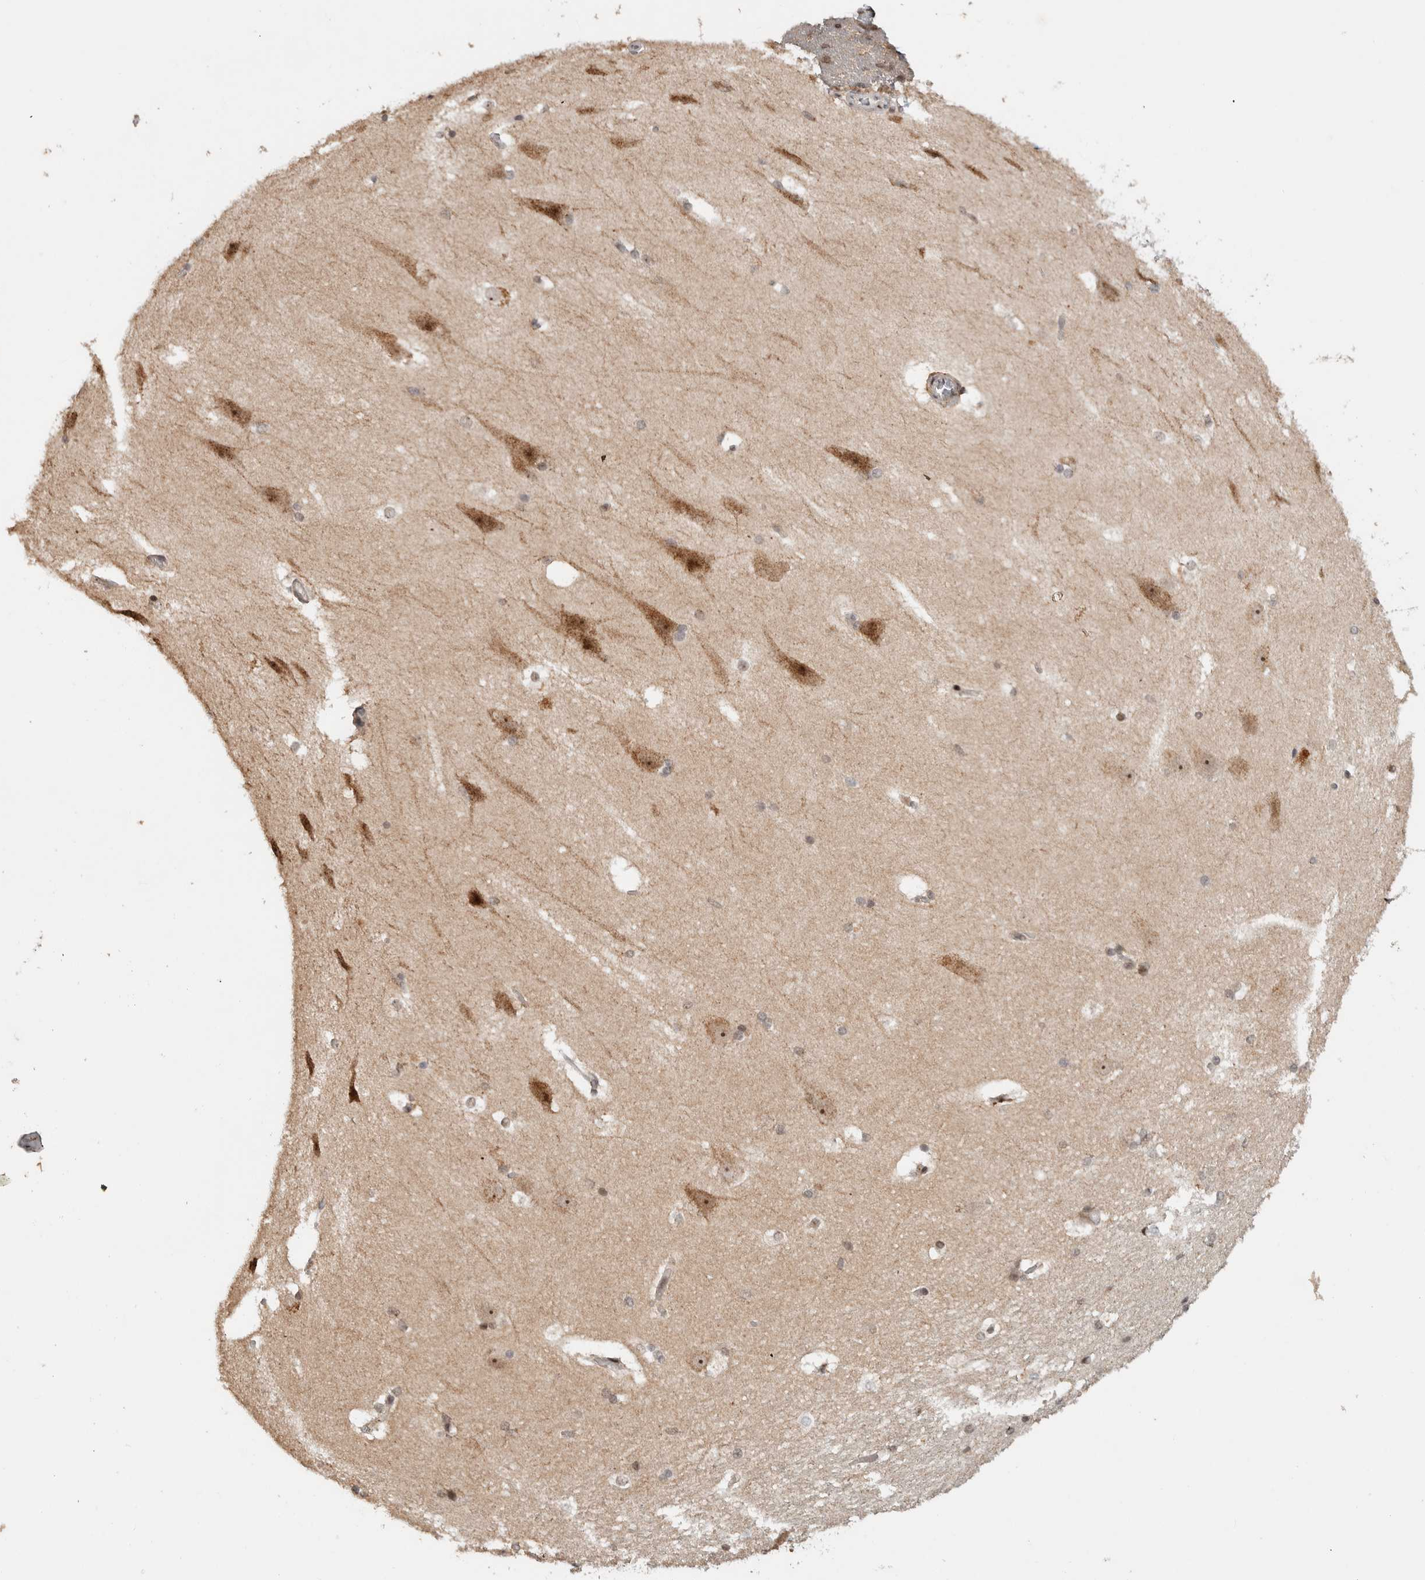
{"staining": {"intensity": "weak", "quantity": "<25%", "location": "nuclear"}, "tissue": "hippocampus", "cell_type": "Glial cells", "image_type": "normal", "snomed": [{"axis": "morphology", "description": "Normal tissue, NOS"}, {"axis": "topography", "description": "Hippocampus"}], "caption": "Hippocampus stained for a protein using immunohistochemistry shows no positivity glial cells.", "gene": "ZNF521", "patient": {"sex": "female", "age": 19}}